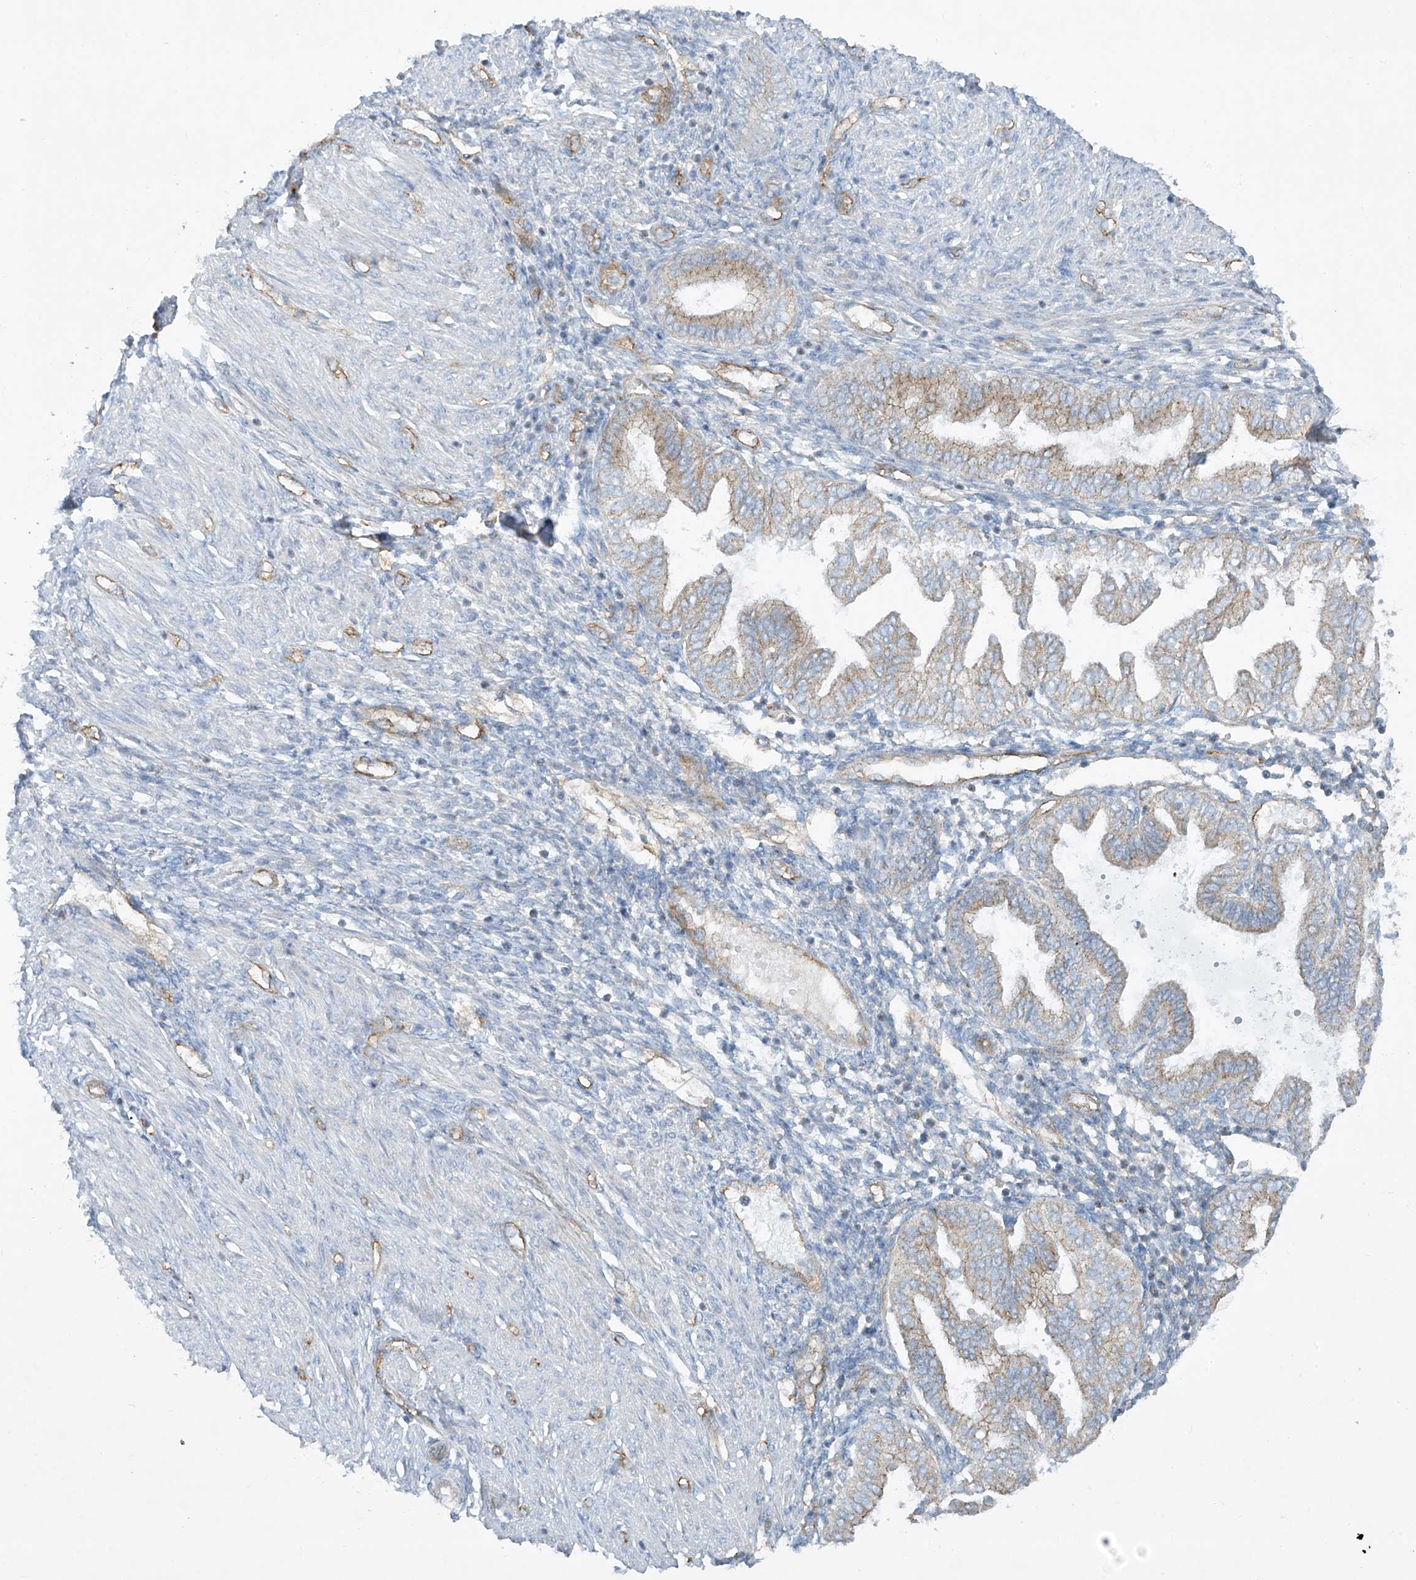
{"staining": {"intensity": "negative", "quantity": "none", "location": "none"}, "tissue": "endometrium", "cell_type": "Cells in endometrial stroma", "image_type": "normal", "snomed": [{"axis": "morphology", "description": "Normal tissue, NOS"}, {"axis": "topography", "description": "Endometrium"}], "caption": "A high-resolution micrograph shows IHC staining of normal endometrium, which shows no significant expression in cells in endometrial stroma. (DAB (3,3'-diaminobenzidine) immunohistochemistry, high magnification).", "gene": "VAMP5", "patient": {"sex": "female", "age": 53}}